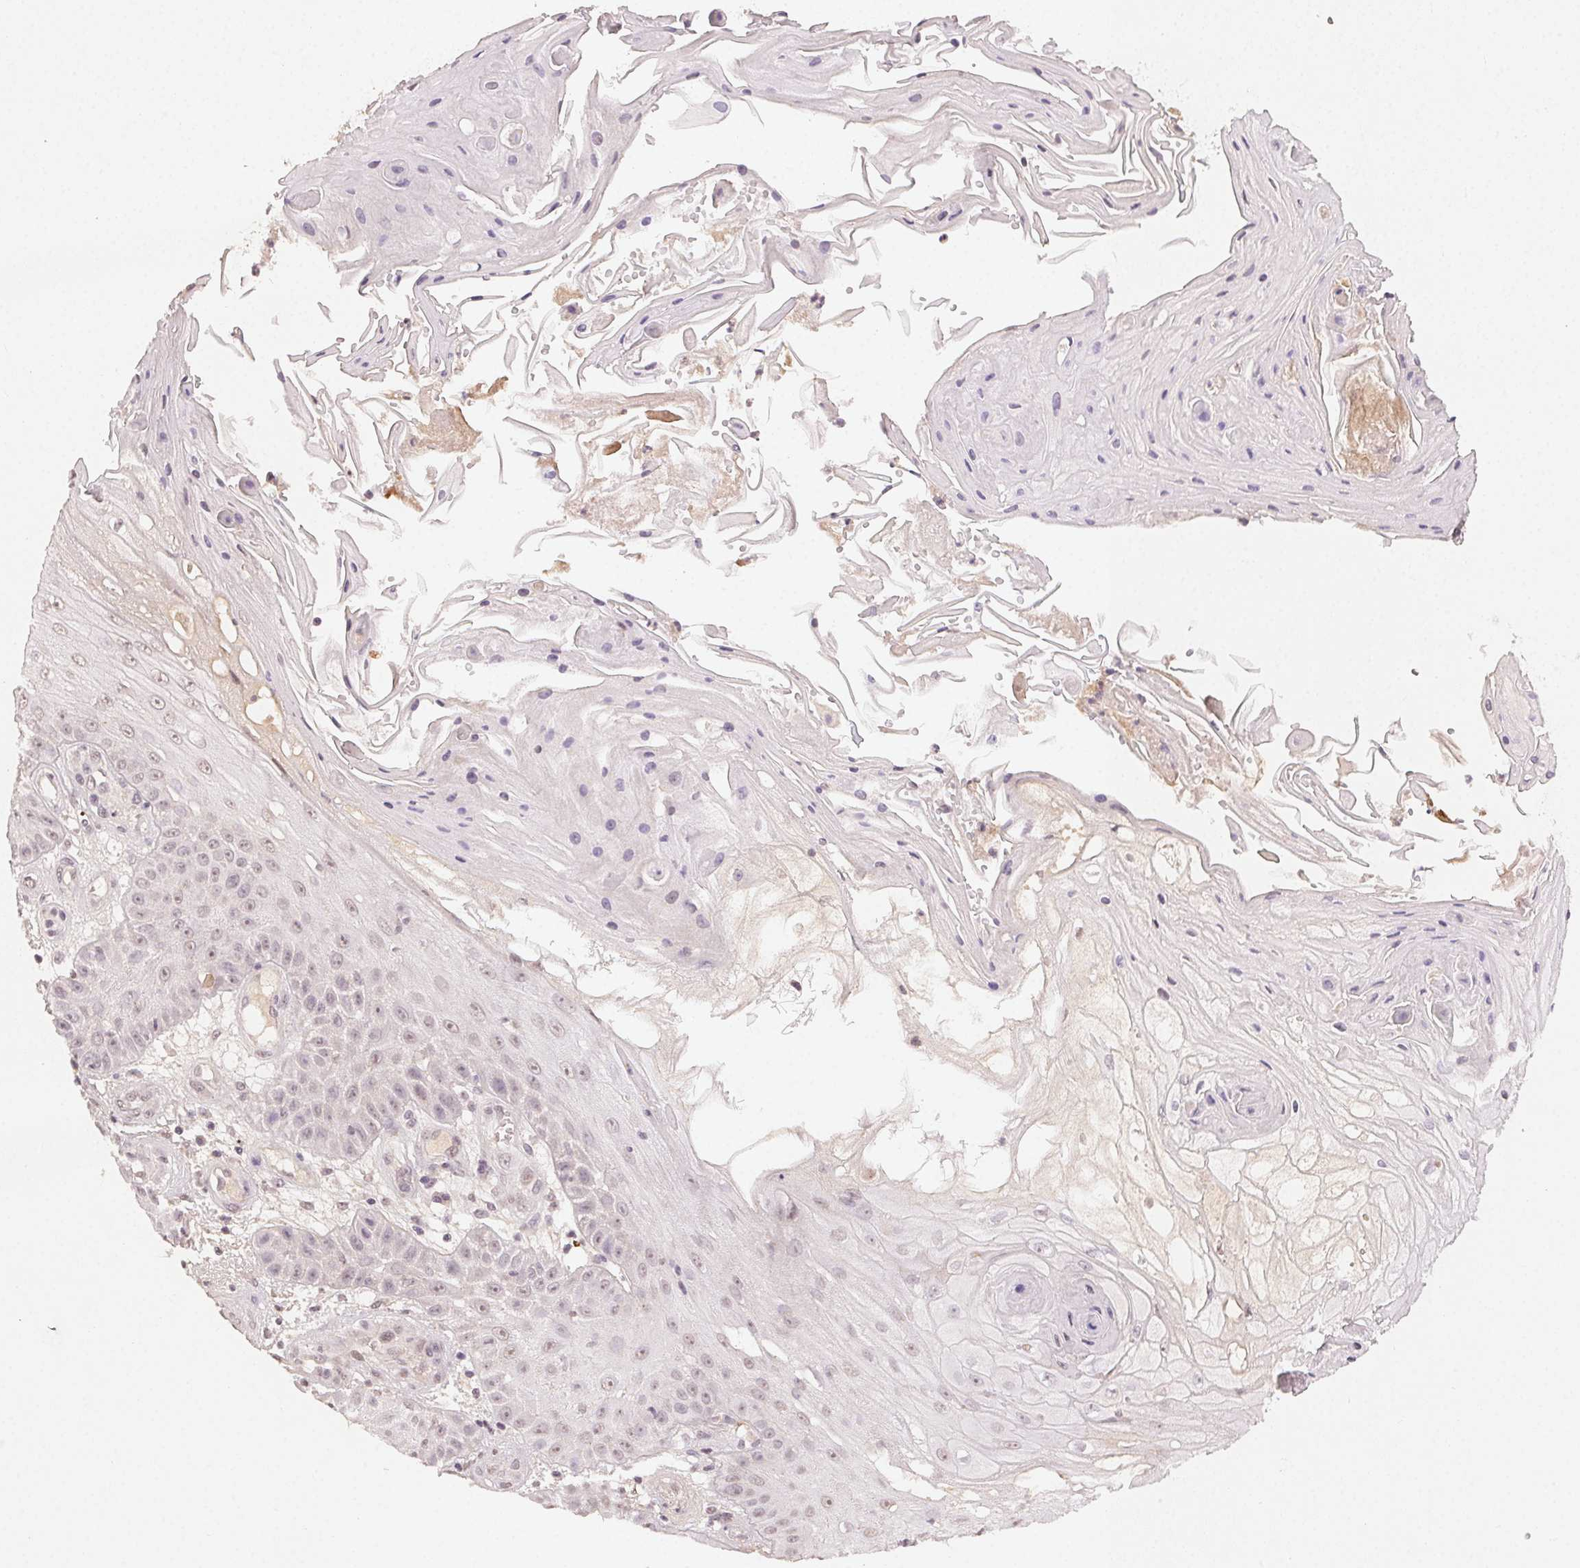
{"staining": {"intensity": "negative", "quantity": "none", "location": "none"}, "tissue": "skin cancer", "cell_type": "Tumor cells", "image_type": "cancer", "snomed": [{"axis": "morphology", "description": "Squamous cell carcinoma, NOS"}, {"axis": "topography", "description": "Skin"}], "caption": "Histopathology image shows no significant protein positivity in tumor cells of skin cancer (squamous cell carcinoma).", "gene": "TUB", "patient": {"sex": "male", "age": 70}}